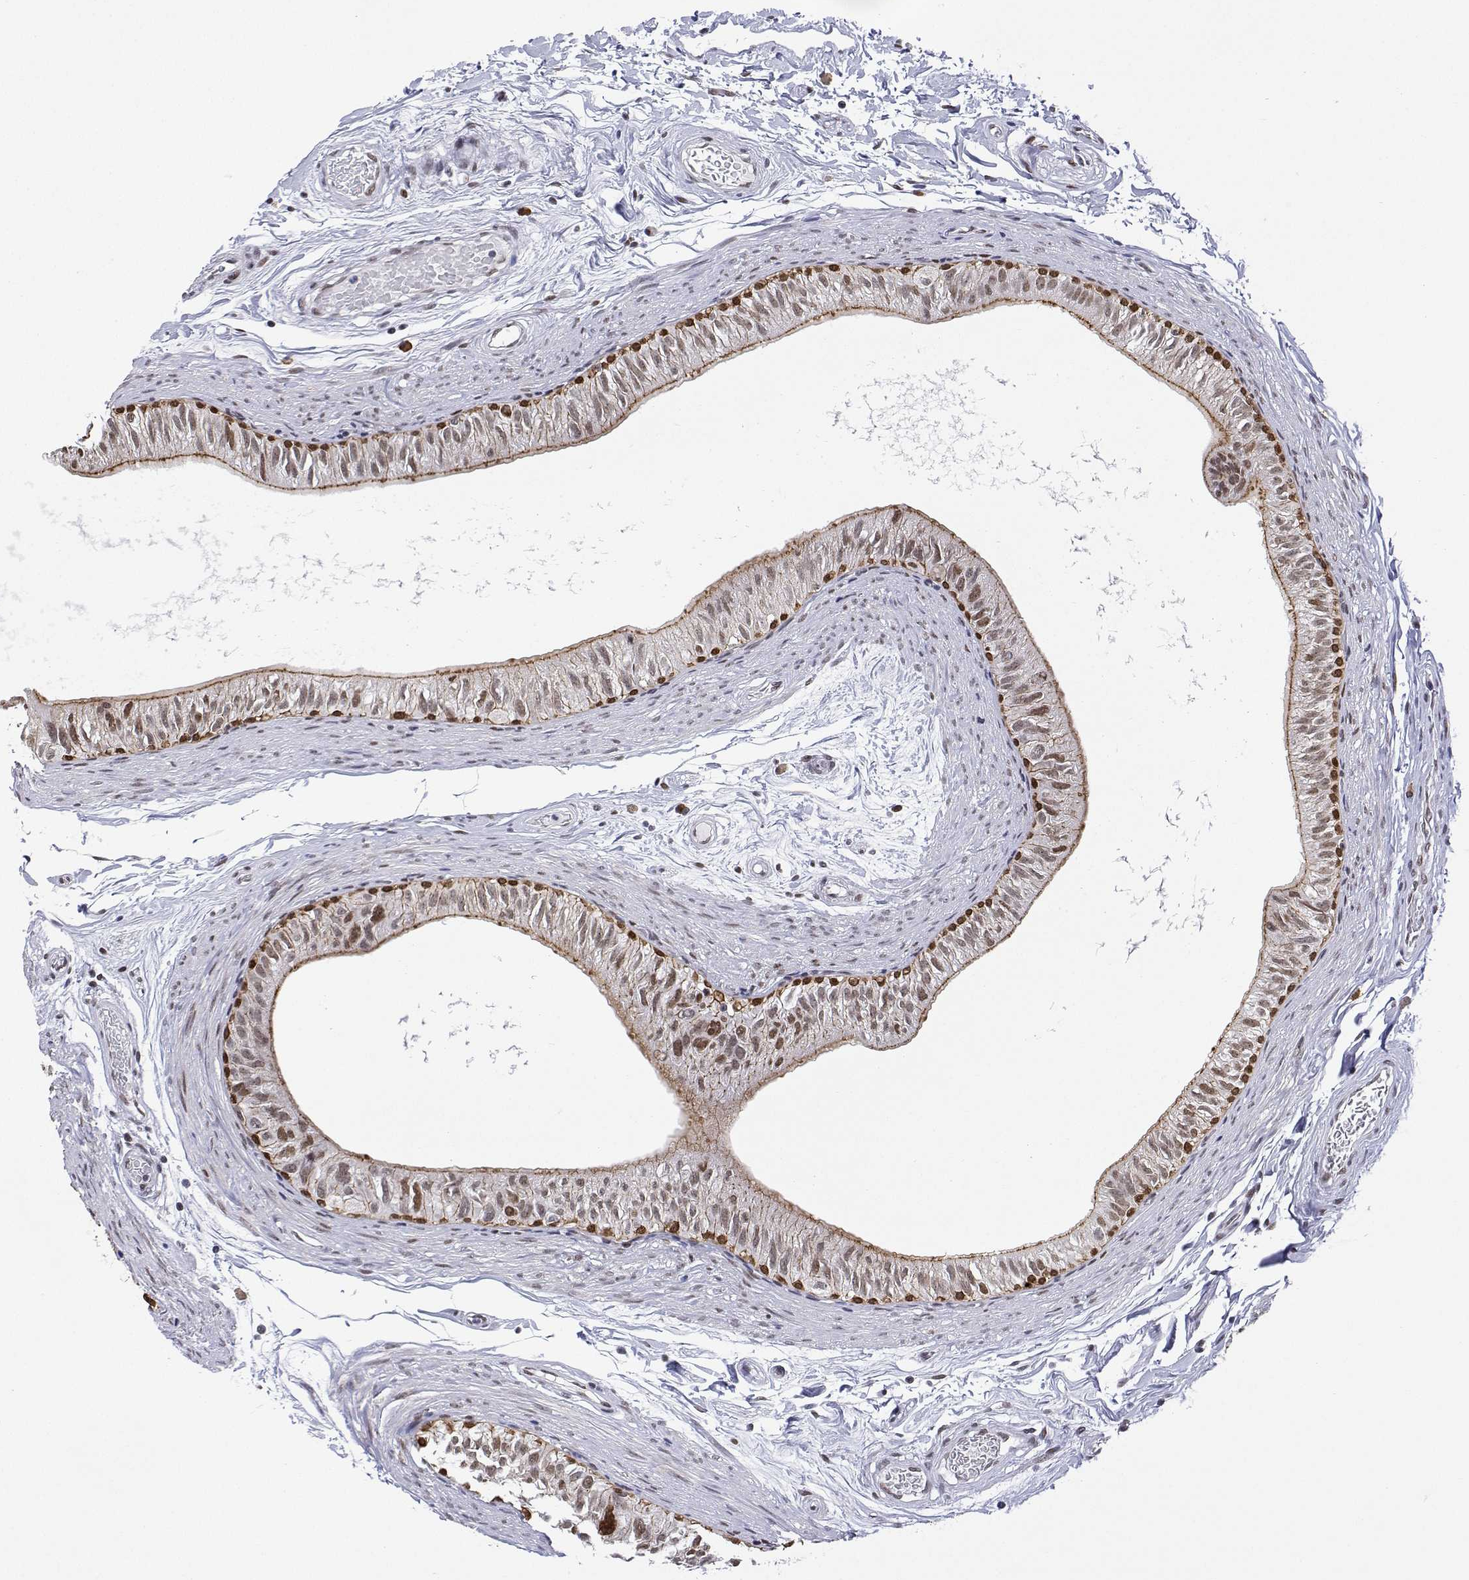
{"staining": {"intensity": "strong", "quantity": ">75%", "location": "nuclear"}, "tissue": "epididymis", "cell_type": "Glandular cells", "image_type": "normal", "snomed": [{"axis": "morphology", "description": "Normal tissue, NOS"}, {"axis": "topography", "description": "Epididymis"}], "caption": "Glandular cells display strong nuclear positivity in approximately >75% of cells in benign epididymis.", "gene": "XPC", "patient": {"sex": "male", "age": 36}}